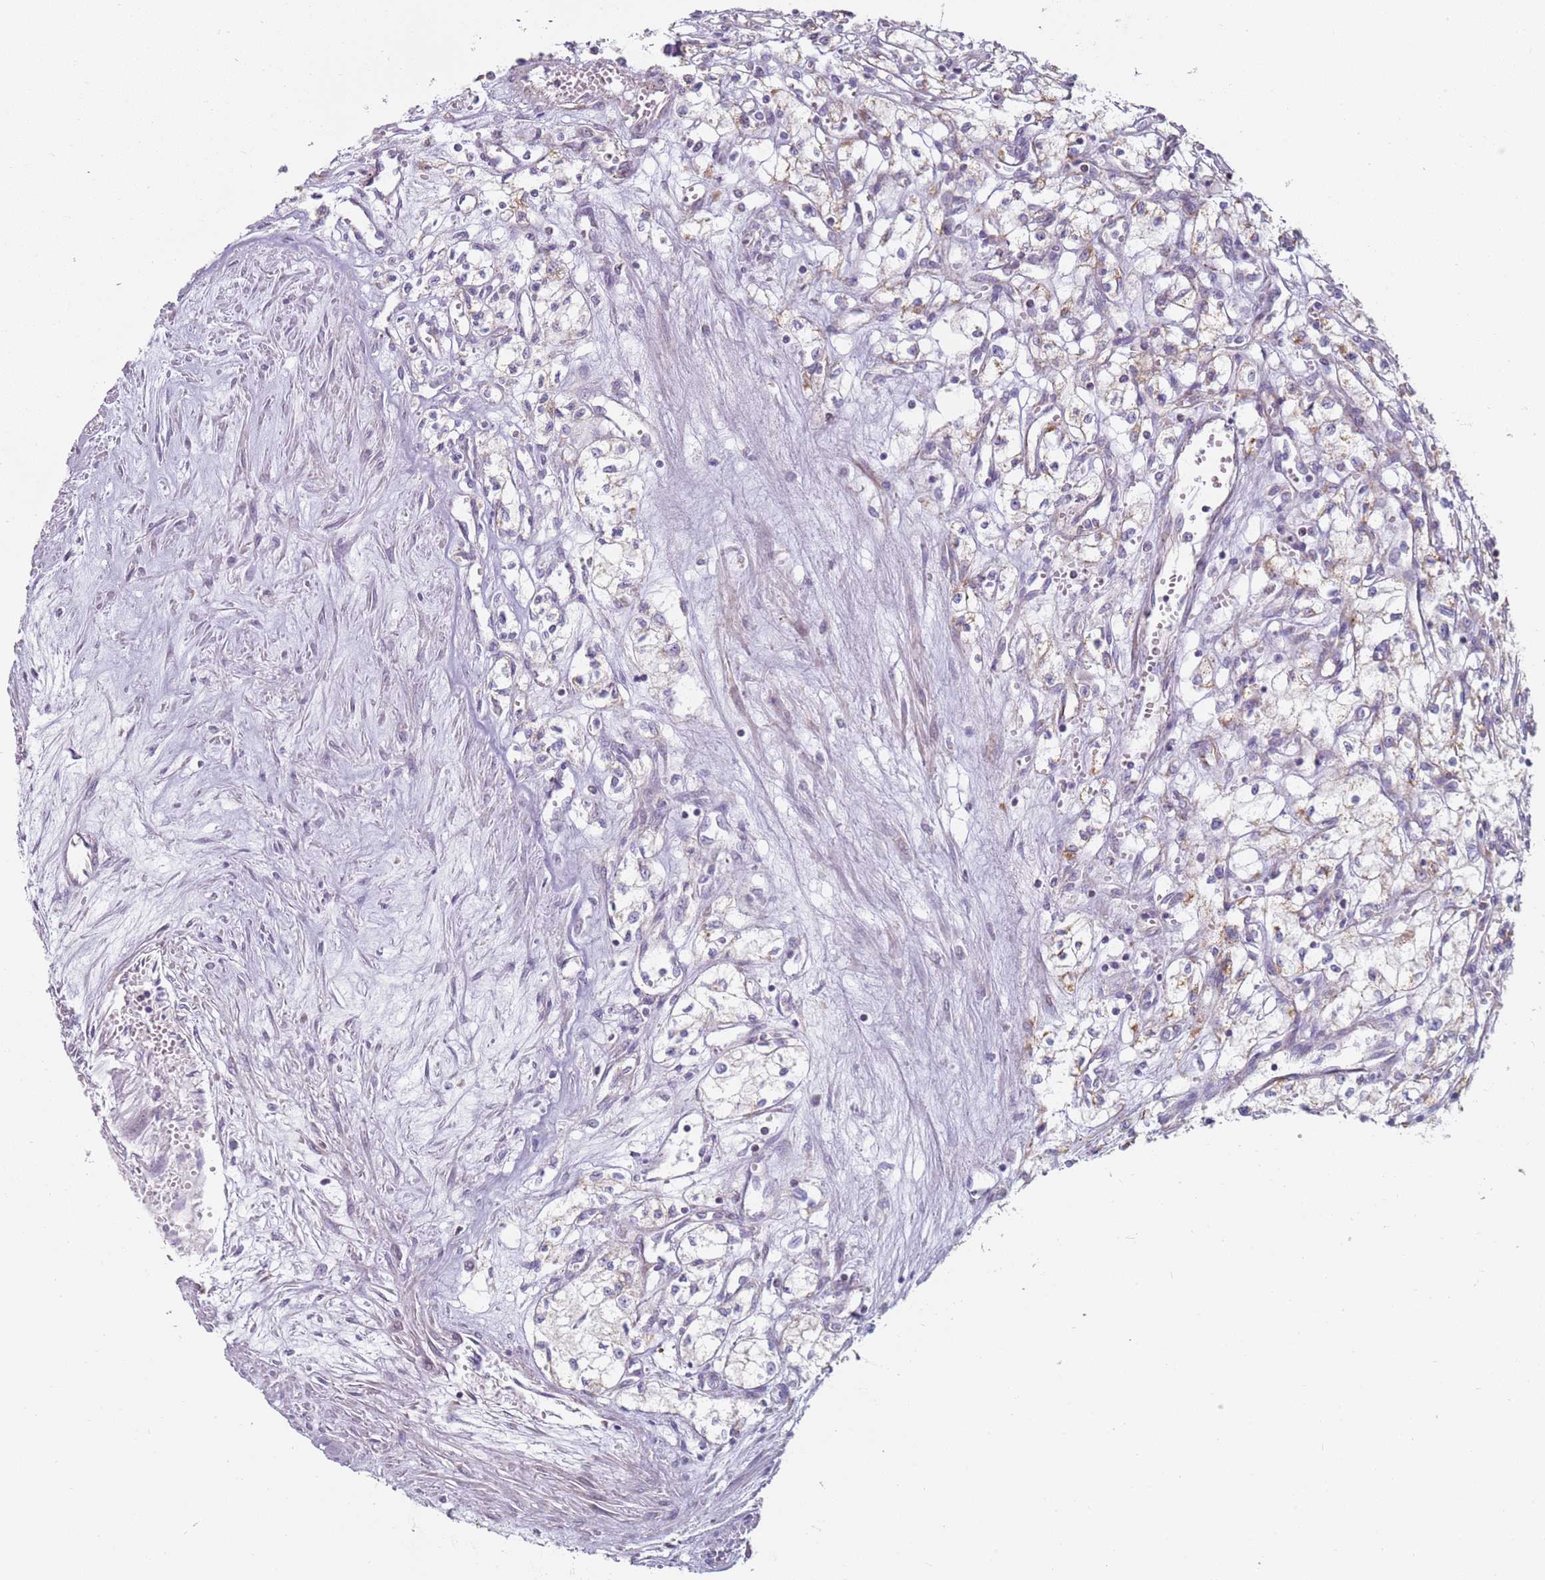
{"staining": {"intensity": "negative", "quantity": "none", "location": "none"}, "tissue": "renal cancer", "cell_type": "Tumor cells", "image_type": "cancer", "snomed": [{"axis": "morphology", "description": "Adenocarcinoma, NOS"}, {"axis": "topography", "description": "Kidney"}], "caption": "IHC of human adenocarcinoma (renal) displays no staining in tumor cells. (DAB (3,3'-diaminobenzidine) immunohistochemistry (IHC), high magnification).", "gene": "ALS2", "patient": {"sex": "male", "age": 59}}